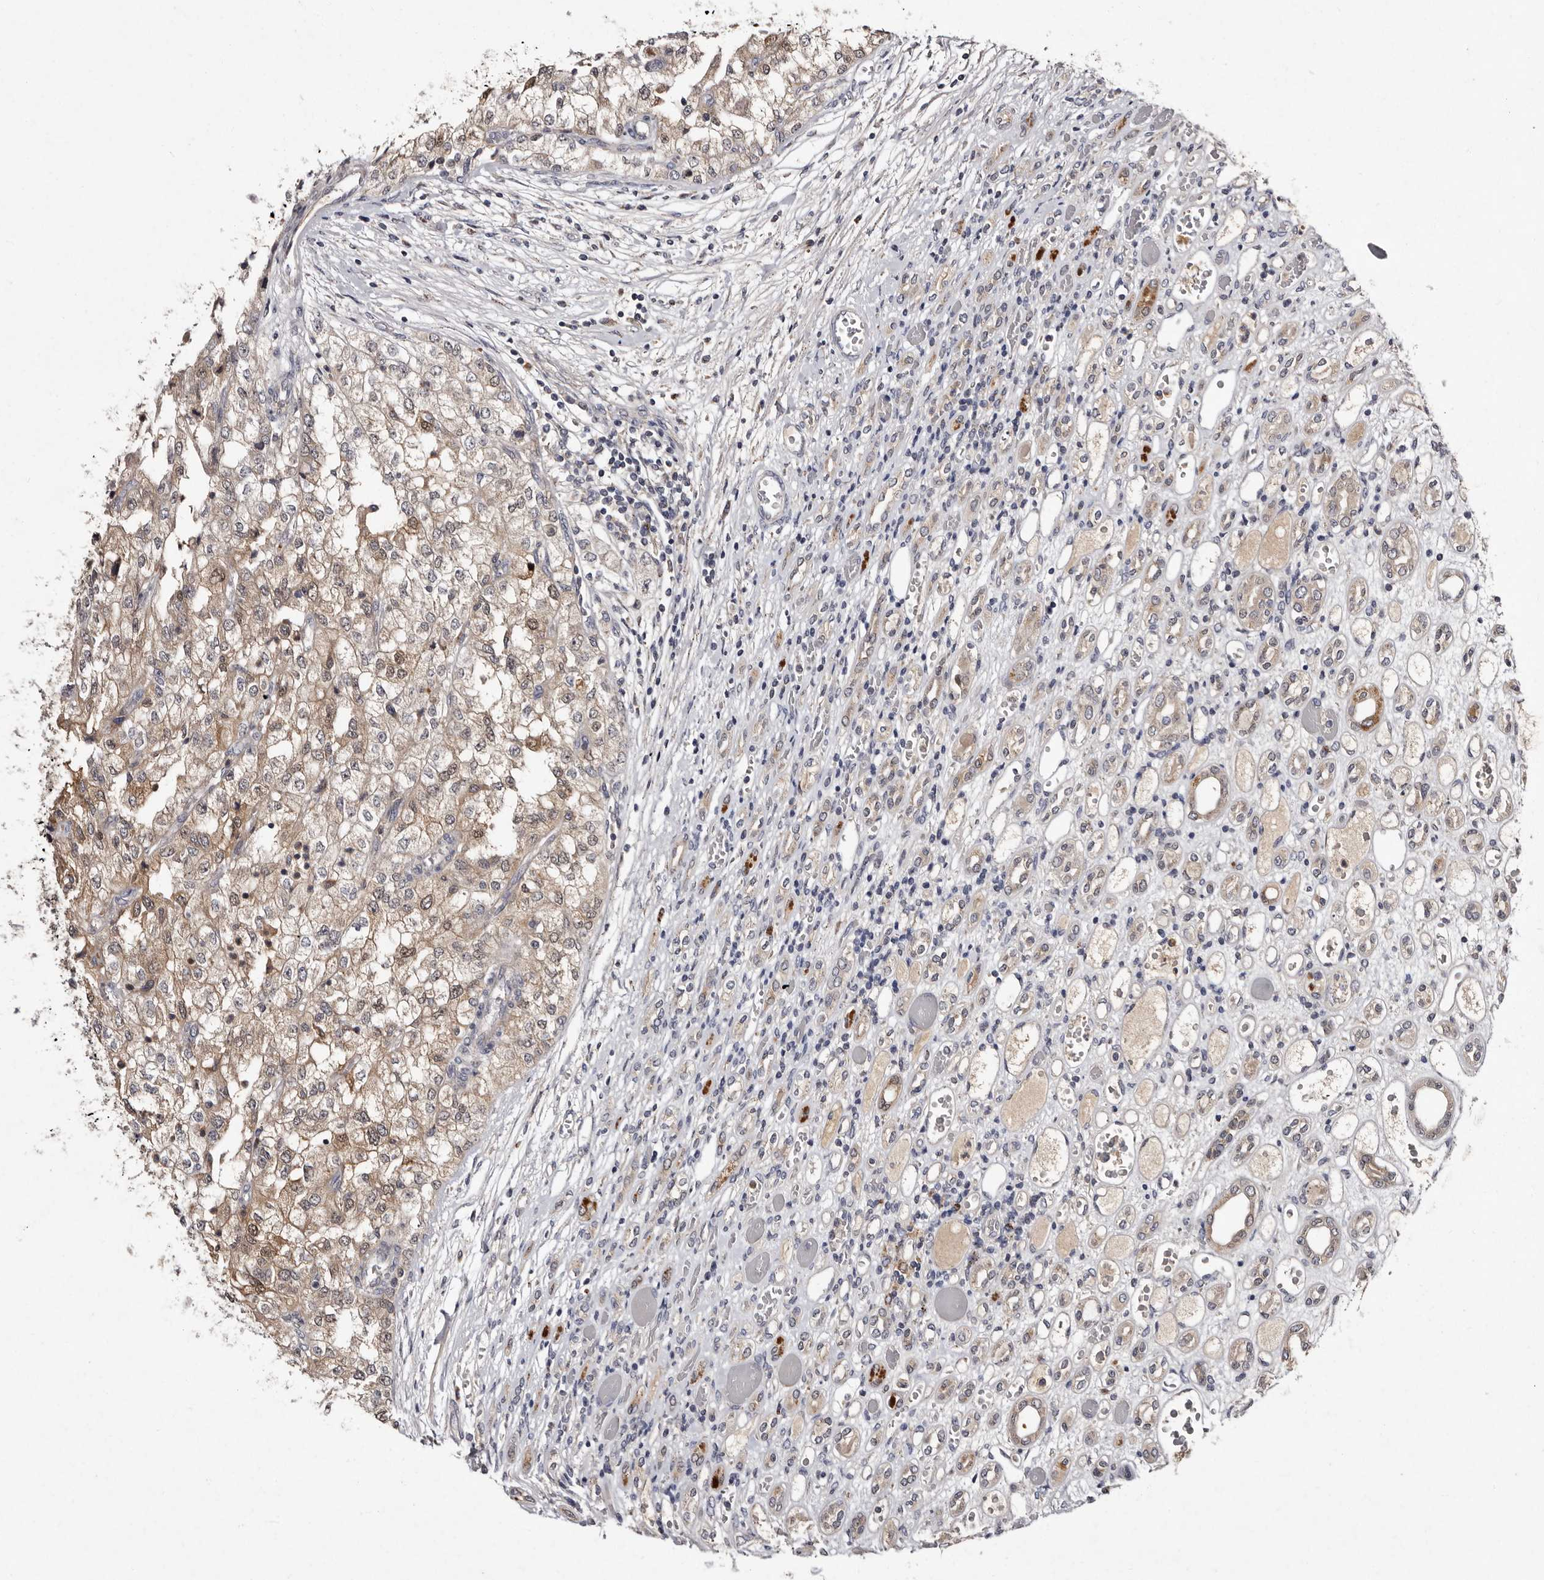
{"staining": {"intensity": "weak", "quantity": "25%-75%", "location": "cytoplasmic/membranous"}, "tissue": "renal cancer", "cell_type": "Tumor cells", "image_type": "cancer", "snomed": [{"axis": "morphology", "description": "Adenocarcinoma, NOS"}, {"axis": "topography", "description": "Kidney"}], "caption": "Tumor cells reveal low levels of weak cytoplasmic/membranous staining in approximately 25%-75% of cells in human renal cancer.", "gene": "DNPH1", "patient": {"sex": "female", "age": 54}}